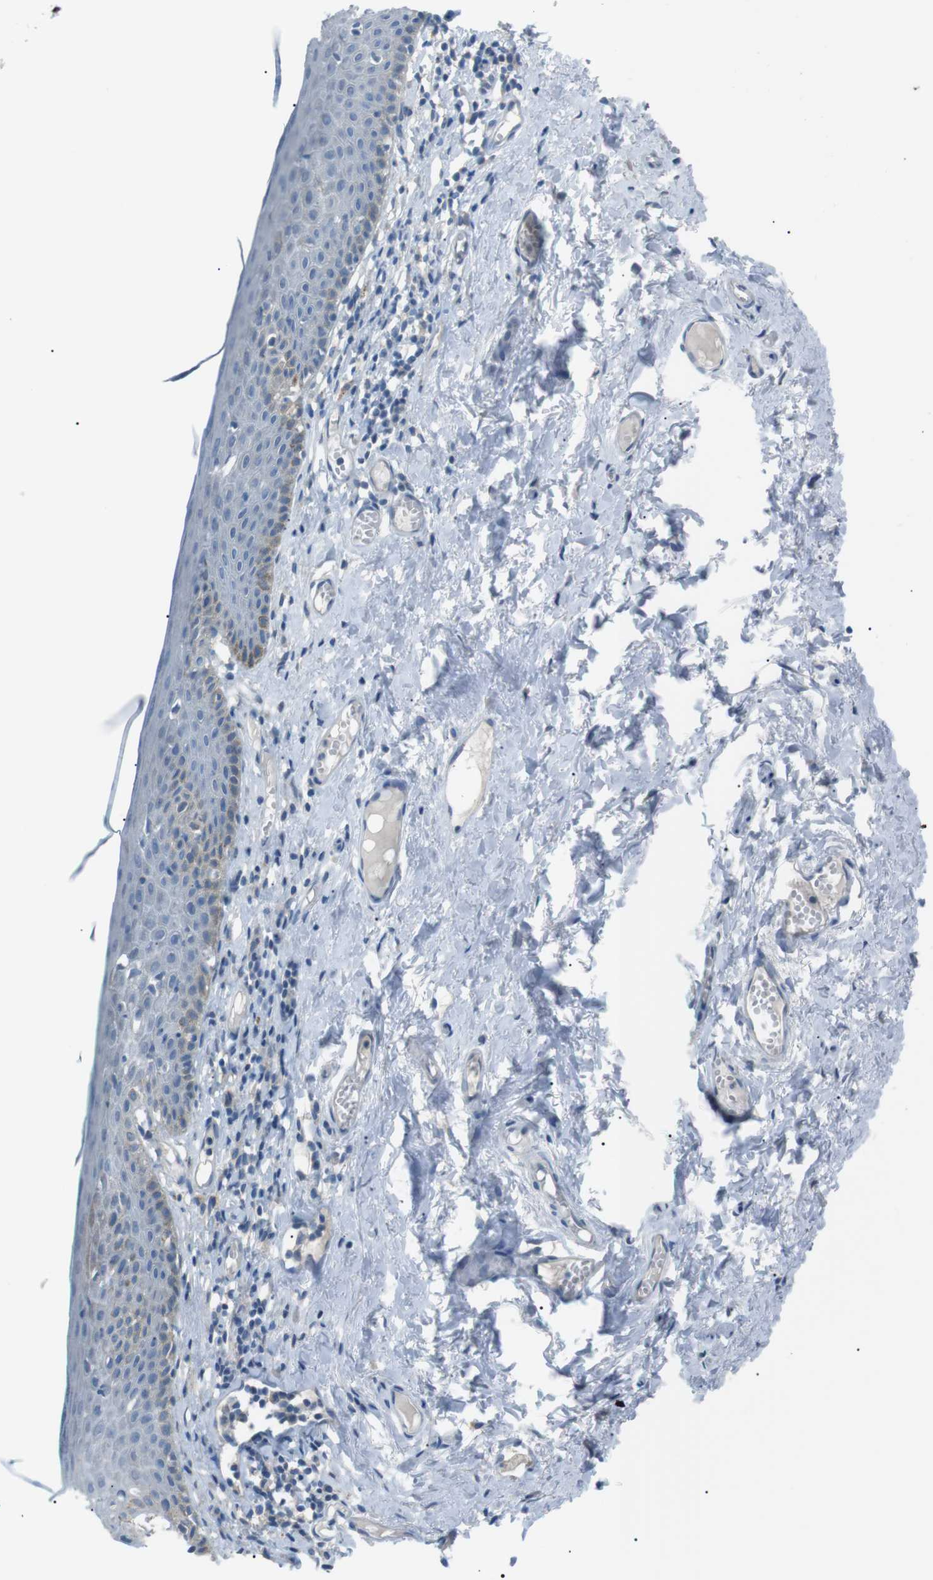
{"staining": {"intensity": "negative", "quantity": "none", "location": "none"}, "tissue": "skin", "cell_type": "Epidermal cells", "image_type": "normal", "snomed": [{"axis": "morphology", "description": "Normal tissue, NOS"}, {"axis": "topography", "description": "Adipose tissue"}, {"axis": "topography", "description": "Vascular tissue"}, {"axis": "topography", "description": "Anal"}, {"axis": "topography", "description": "Peripheral nerve tissue"}], "caption": "Epidermal cells show no significant protein expression in unremarkable skin. The staining was performed using DAB (3,3'-diaminobenzidine) to visualize the protein expression in brown, while the nuclei were stained in blue with hematoxylin (Magnification: 20x).", "gene": "CDH26", "patient": {"sex": "female", "age": 54}}